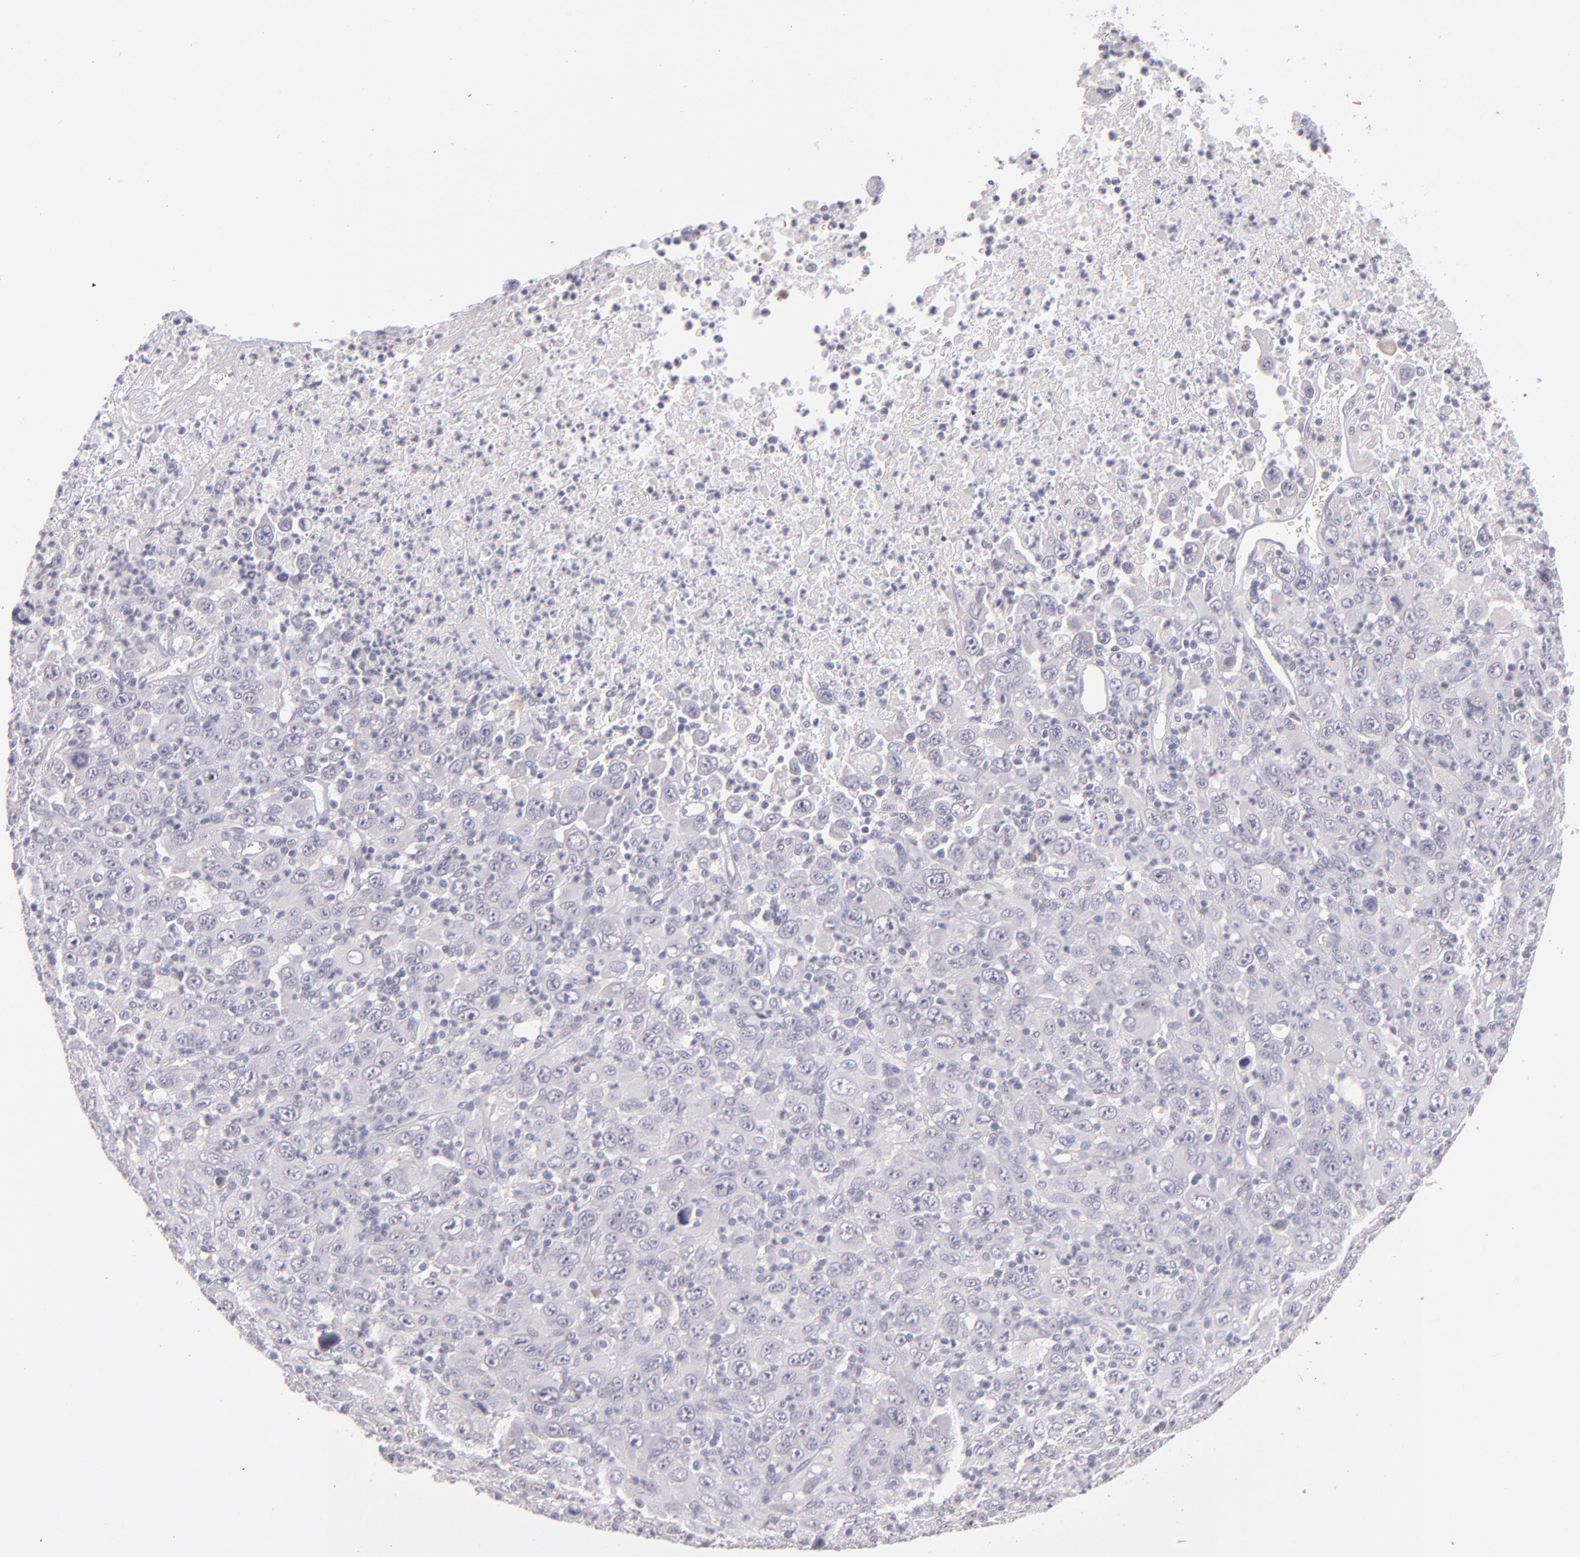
{"staining": {"intensity": "negative", "quantity": "none", "location": "none"}, "tissue": "melanoma", "cell_type": "Tumor cells", "image_type": "cancer", "snomed": [{"axis": "morphology", "description": "Malignant melanoma, Metastatic site"}, {"axis": "topography", "description": "Skin"}], "caption": "This image is of malignant melanoma (metastatic site) stained with IHC to label a protein in brown with the nuclei are counter-stained blue. There is no positivity in tumor cells.", "gene": "TRAF3", "patient": {"sex": "female", "age": 56}}